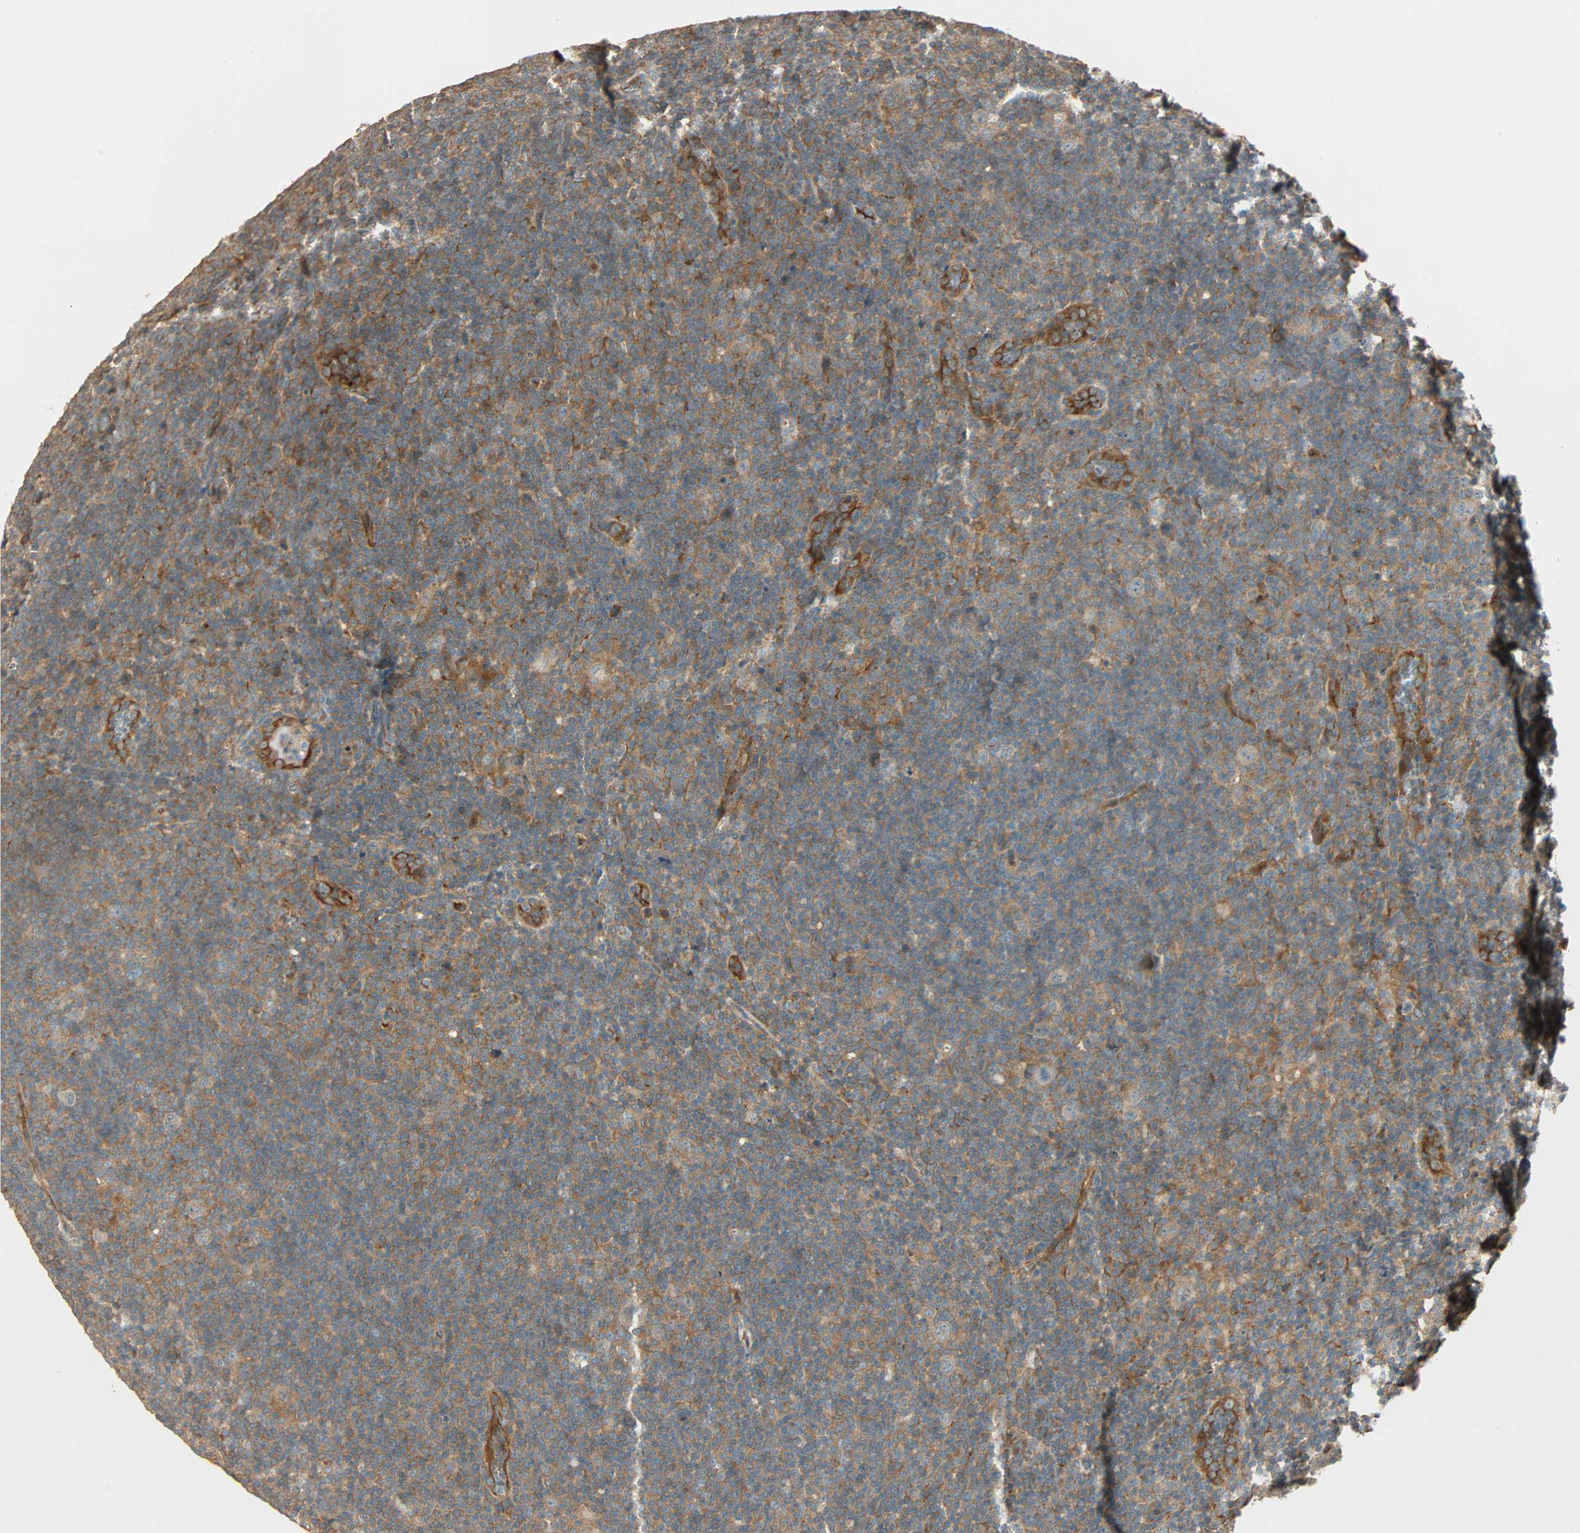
{"staining": {"intensity": "weak", "quantity": ">75%", "location": "cytoplasmic/membranous"}, "tissue": "lymphoma", "cell_type": "Tumor cells", "image_type": "cancer", "snomed": [{"axis": "morphology", "description": "Hodgkin's disease, NOS"}, {"axis": "topography", "description": "Lymph node"}], "caption": "Lymphoma stained with DAB (3,3'-diaminobenzidine) immunohistochemistry (IHC) reveals low levels of weak cytoplasmic/membranous expression in approximately >75% of tumor cells.", "gene": "GALK1", "patient": {"sex": "female", "age": 57}}